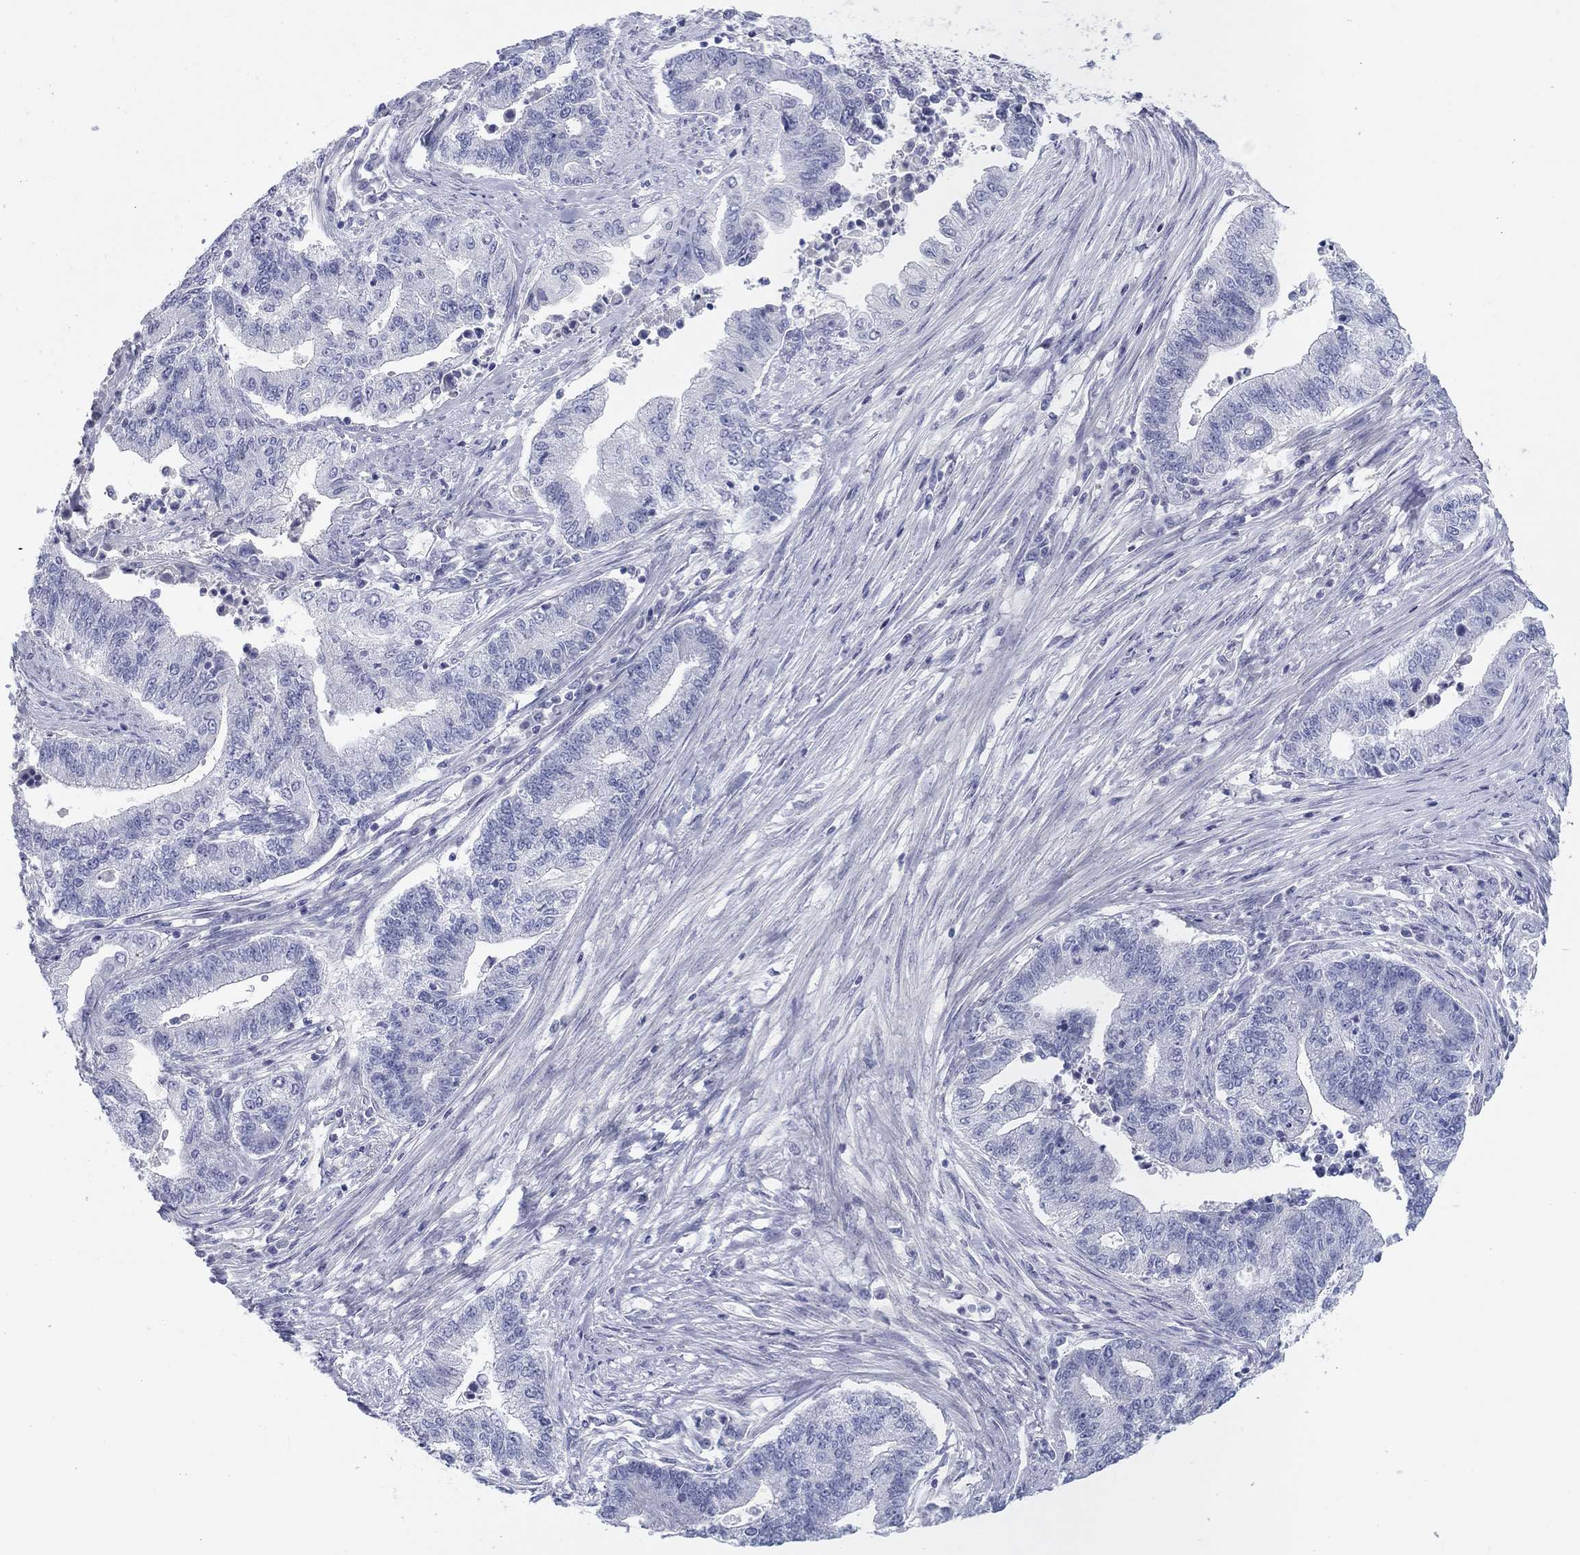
{"staining": {"intensity": "negative", "quantity": "none", "location": "none"}, "tissue": "endometrial cancer", "cell_type": "Tumor cells", "image_type": "cancer", "snomed": [{"axis": "morphology", "description": "Adenocarcinoma, NOS"}, {"axis": "topography", "description": "Uterus"}, {"axis": "topography", "description": "Endometrium"}], "caption": "Immunohistochemistry (IHC) of human endometrial adenocarcinoma exhibits no positivity in tumor cells.", "gene": "CPNE6", "patient": {"sex": "female", "age": 54}}